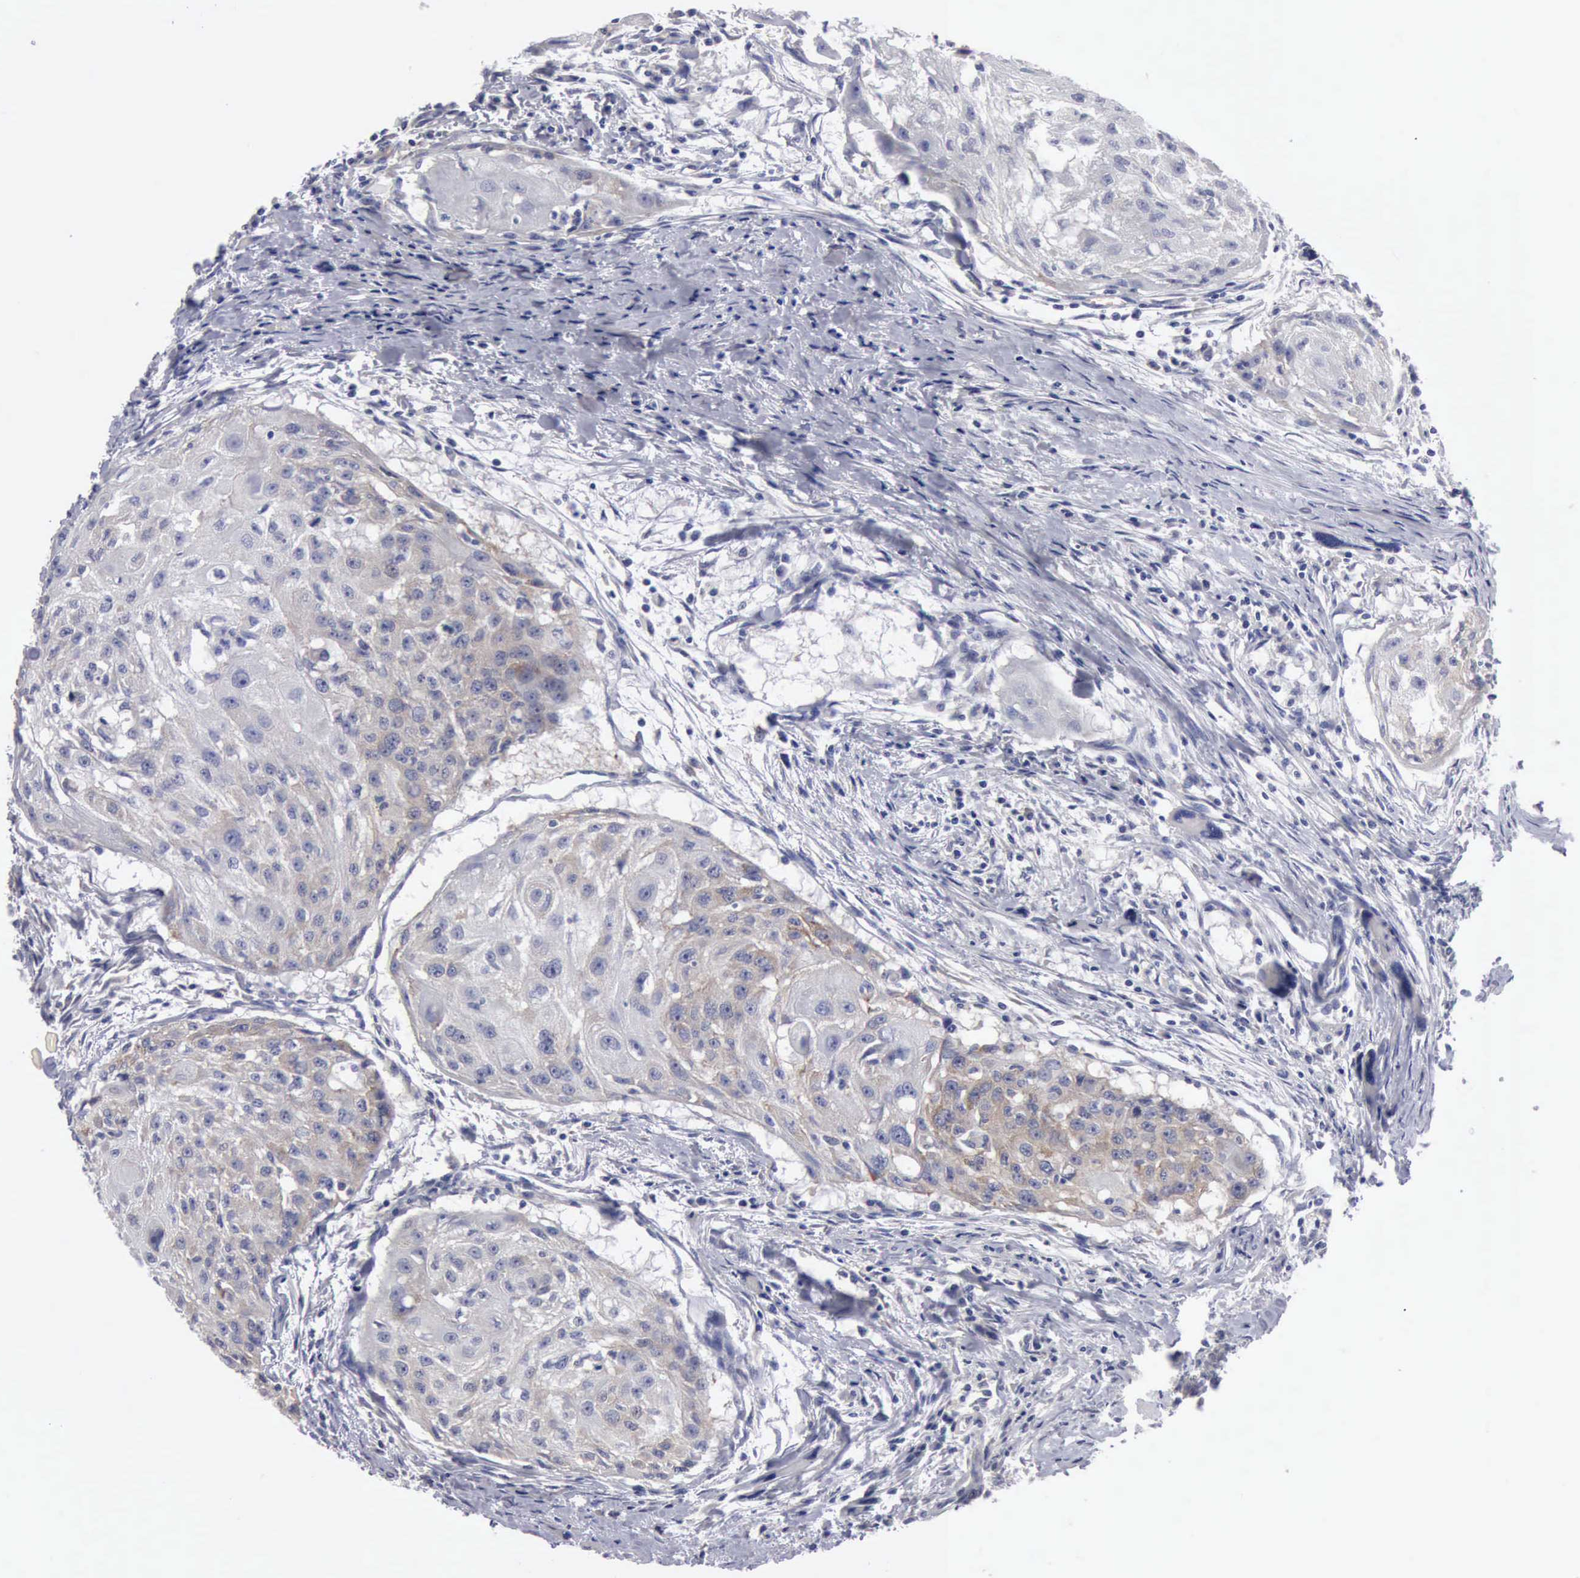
{"staining": {"intensity": "moderate", "quantity": "<25%", "location": "cytoplasmic/membranous"}, "tissue": "head and neck cancer", "cell_type": "Tumor cells", "image_type": "cancer", "snomed": [{"axis": "morphology", "description": "Squamous cell carcinoma, NOS"}, {"axis": "topography", "description": "Head-Neck"}], "caption": "IHC (DAB) staining of human head and neck cancer (squamous cell carcinoma) exhibits moderate cytoplasmic/membranous protein positivity in approximately <25% of tumor cells. Using DAB (3,3'-diaminobenzidine) (brown) and hematoxylin (blue) stains, captured at high magnification using brightfield microscopy.", "gene": "TXLNG", "patient": {"sex": "male", "age": 64}}